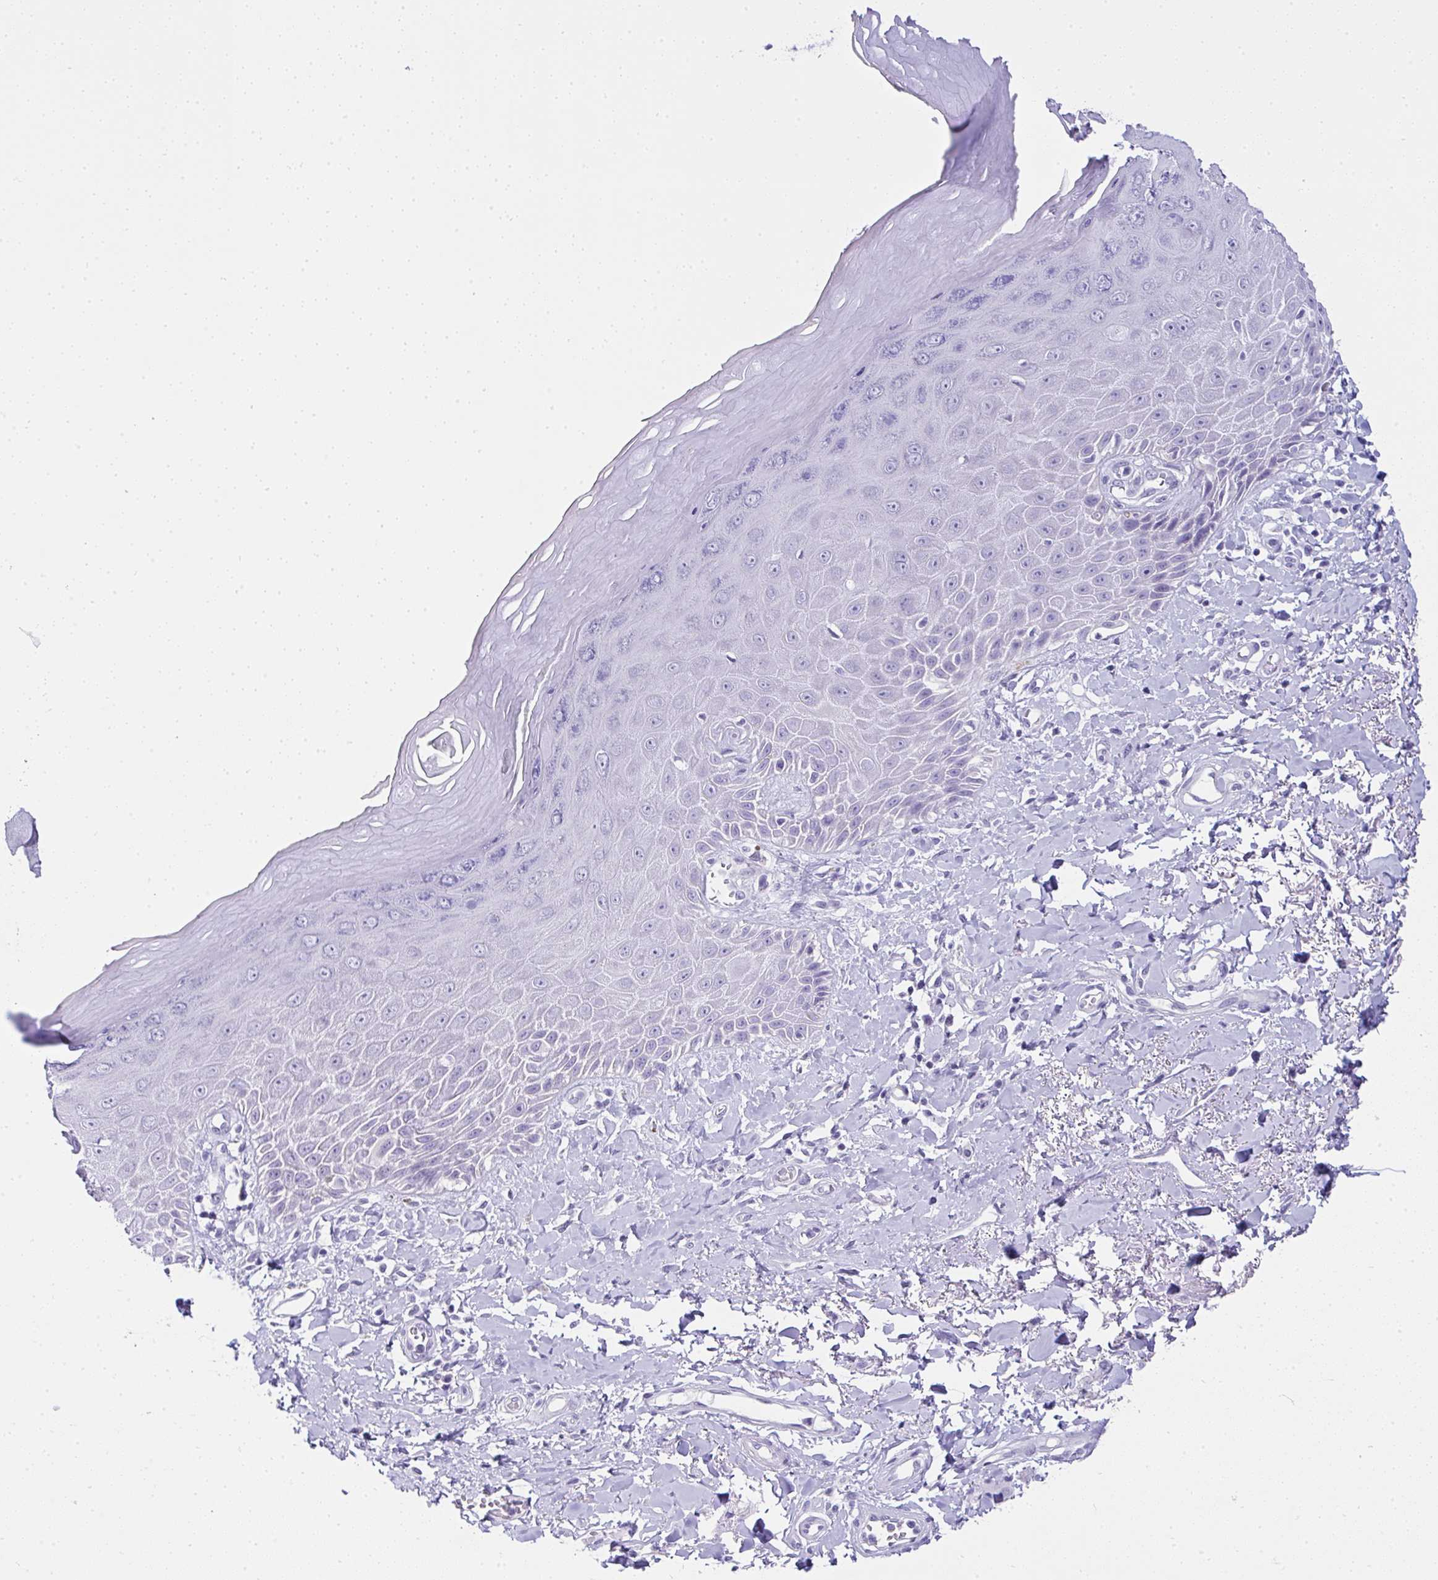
{"staining": {"intensity": "negative", "quantity": "none", "location": "none"}, "tissue": "skin", "cell_type": "Epidermal cells", "image_type": "normal", "snomed": [{"axis": "morphology", "description": "Normal tissue, NOS"}, {"axis": "topography", "description": "Anal"}, {"axis": "topography", "description": "Peripheral nerve tissue"}], "caption": "Immunohistochemistry (IHC) image of normal human skin stained for a protein (brown), which reveals no expression in epidermal cells.", "gene": "RNF183", "patient": {"sex": "male", "age": 78}}